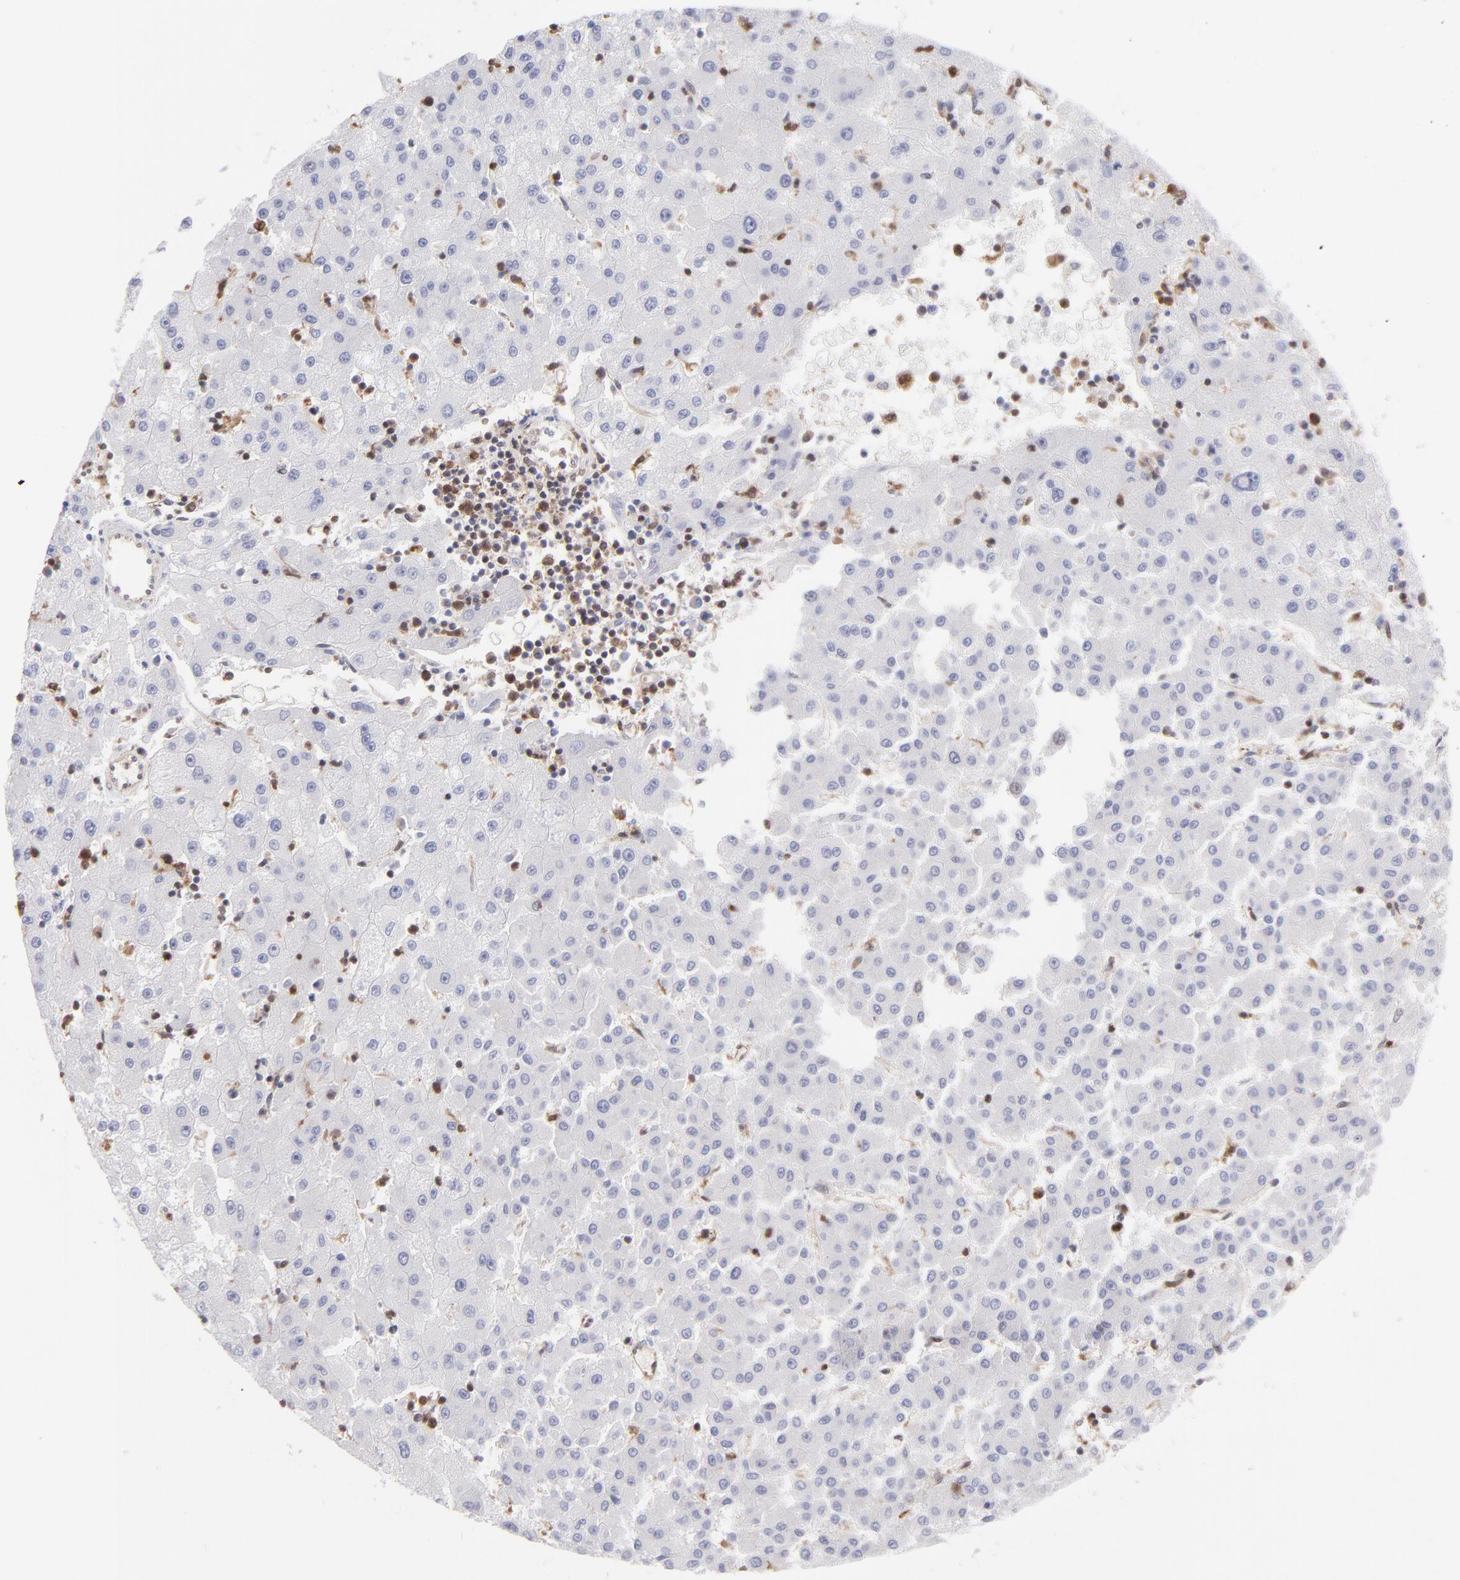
{"staining": {"intensity": "negative", "quantity": "none", "location": "none"}, "tissue": "liver cancer", "cell_type": "Tumor cells", "image_type": "cancer", "snomed": [{"axis": "morphology", "description": "Carcinoma, Hepatocellular, NOS"}, {"axis": "topography", "description": "Liver"}], "caption": "High power microscopy image of an immunohistochemistry image of liver hepatocellular carcinoma, revealing no significant positivity in tumor cells. Brightfield microscopy of immunohistochemistry stained with DAB (3,3'-diaminobenzidine) (brown) and hematoxylin (blue), captured at high magnification.", "gene": "MAPRE1", "patient": {"sex": "male", "age": 72}}